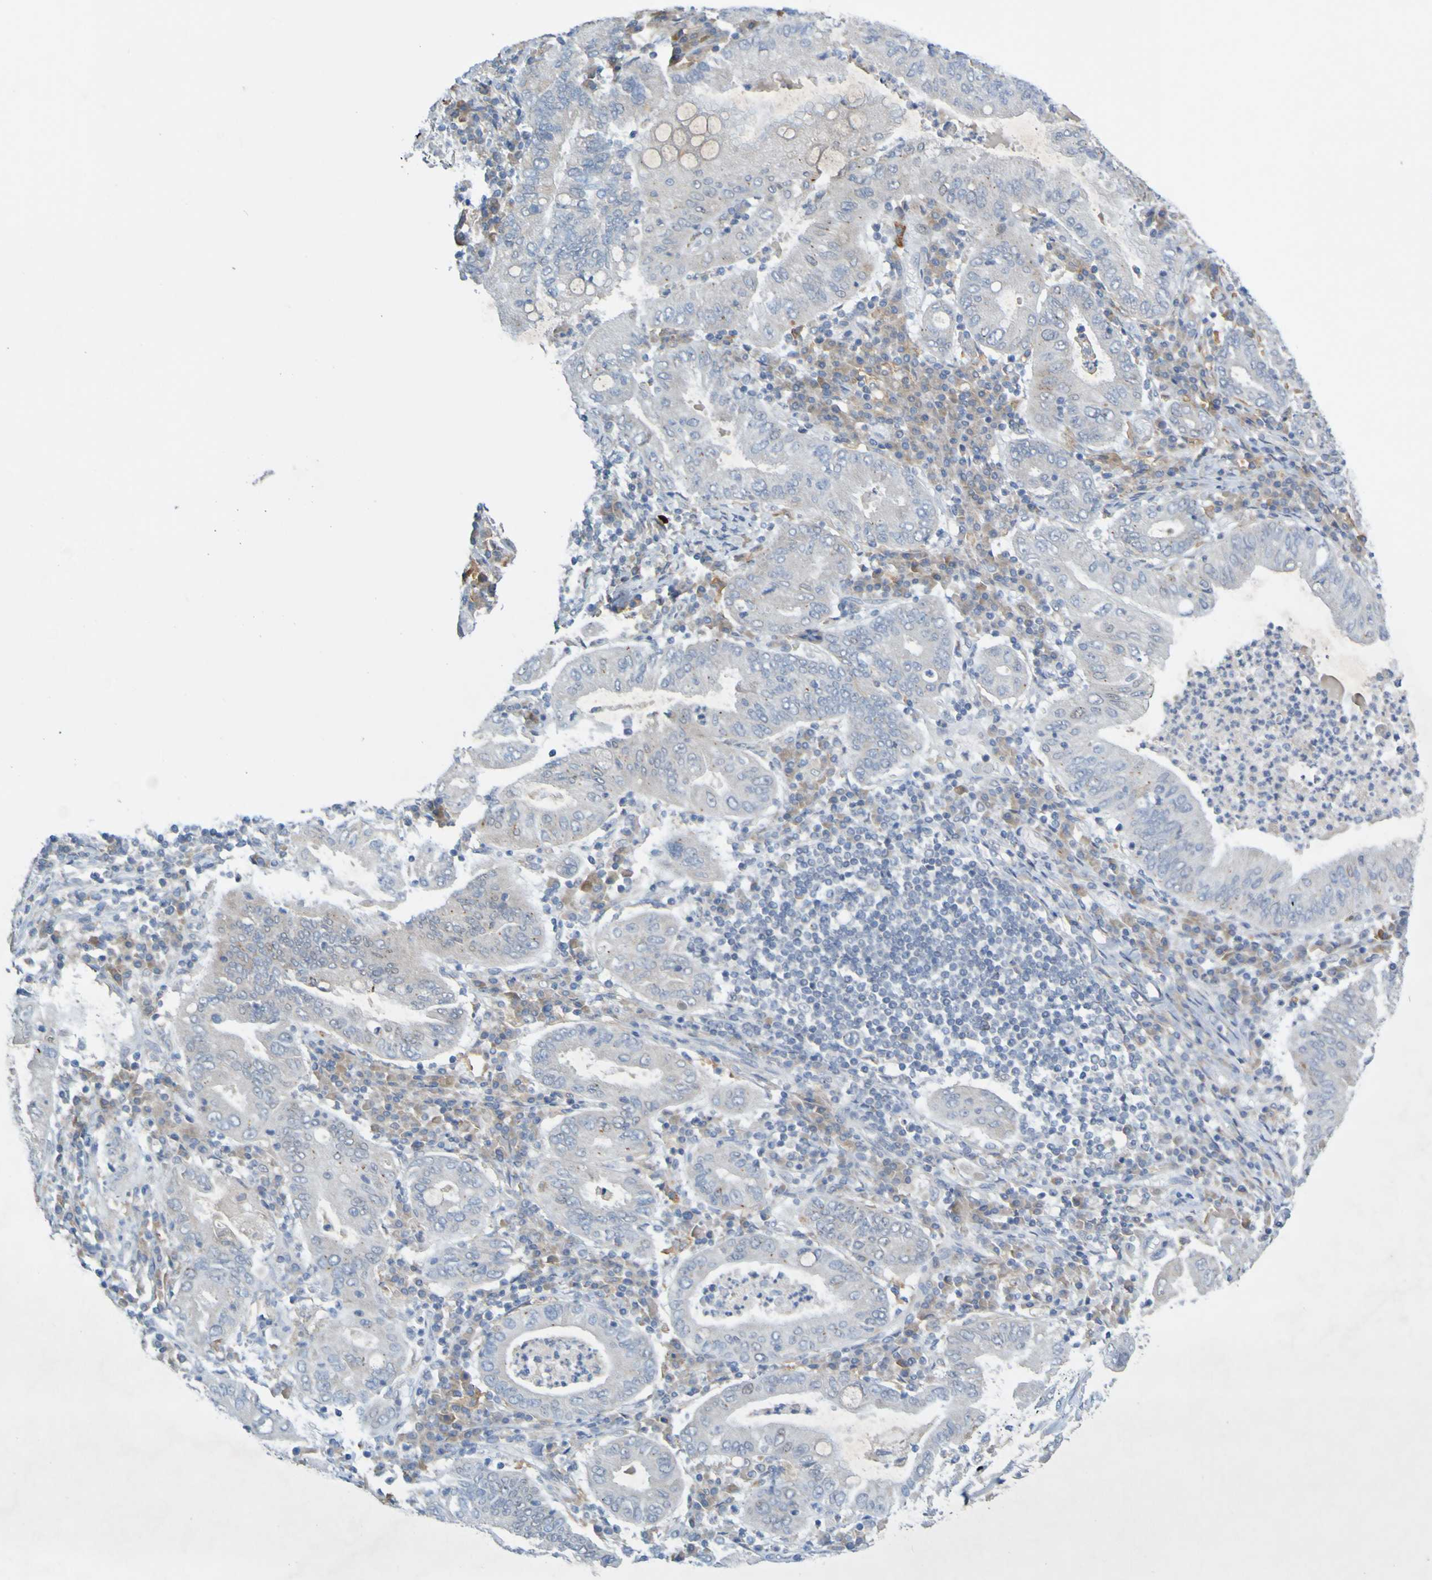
{"staining": {"intensity": "negative", "quantity": "none", "location": "none"}, "tissue": "stomach cancer", "cell_type": "Tumor cells", "image_type": "cancer", "snomed": [{"axis": "morphology", "description": "Normal tissue, NOS"}, {"axis": "morphology", "description": "Adenocarcinoma, NOS"}, {"axis": "topography", "description": "Esophagus"}, {"axis": "topography", "description": "Stomach, upper"}, {"axis": "topography", "description": "Peripheral nerve tissue"}], "caption": "A high-resolution photomicrograph shows IHC staining of stomach cancer (adenocarcinoma), which displays no significant staining in tumor cells.", "gene": "LILRB5", "patient": {"sex": "male", "age": 62}}